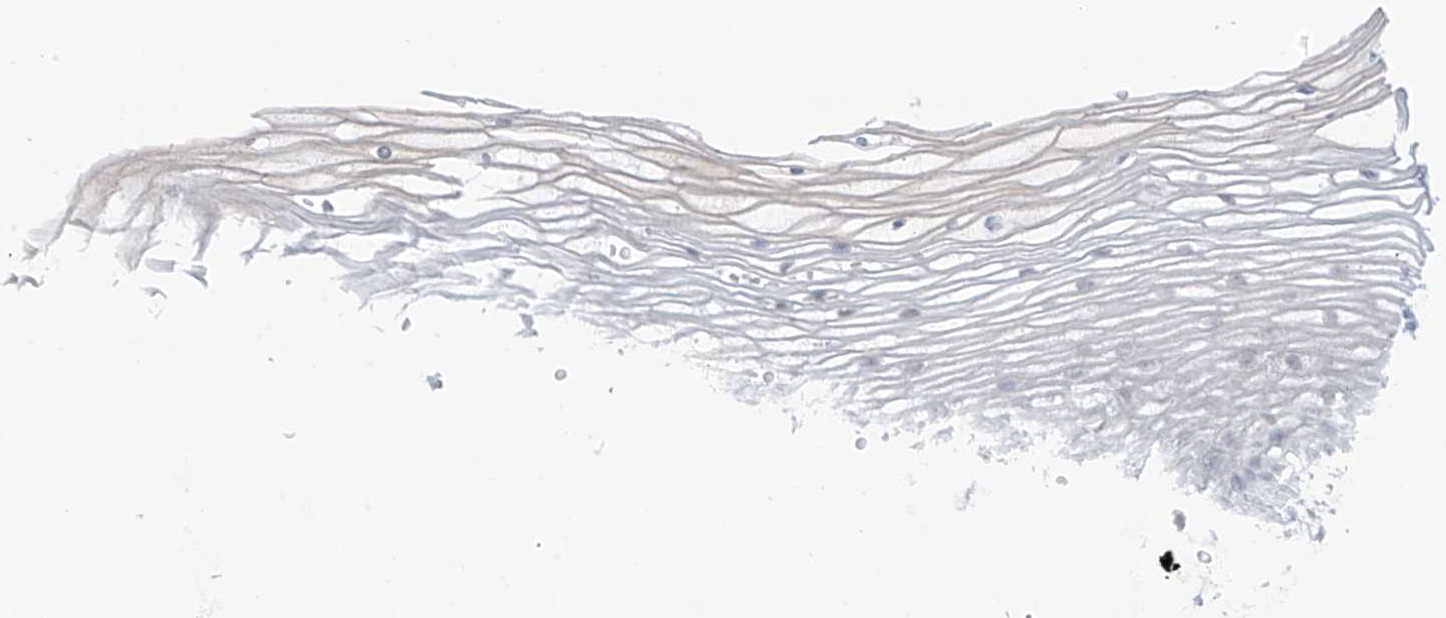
{"staining": {"intensity": "negative", "quantity": "none", "location": "none"}, "tissue": "vagina", "cell_type": "Squamous epithelial cells", "image_type": "normal", "snomed": [{"axis": "morphology", "description": "Normal tissue, NOS"}, {"axis": "topography", "description": "Vagina"}, {"axis": "topography", "description": "Cervix"}], "caption": "Squamous epithelial cells are negative for protein expression in unremarkable human vagina. (DAB immunohistochemistry (IHC) with hematoxylin counter stain).", "gene": "TBXAS1", "patient": {"sex": "female", "age": 40}}